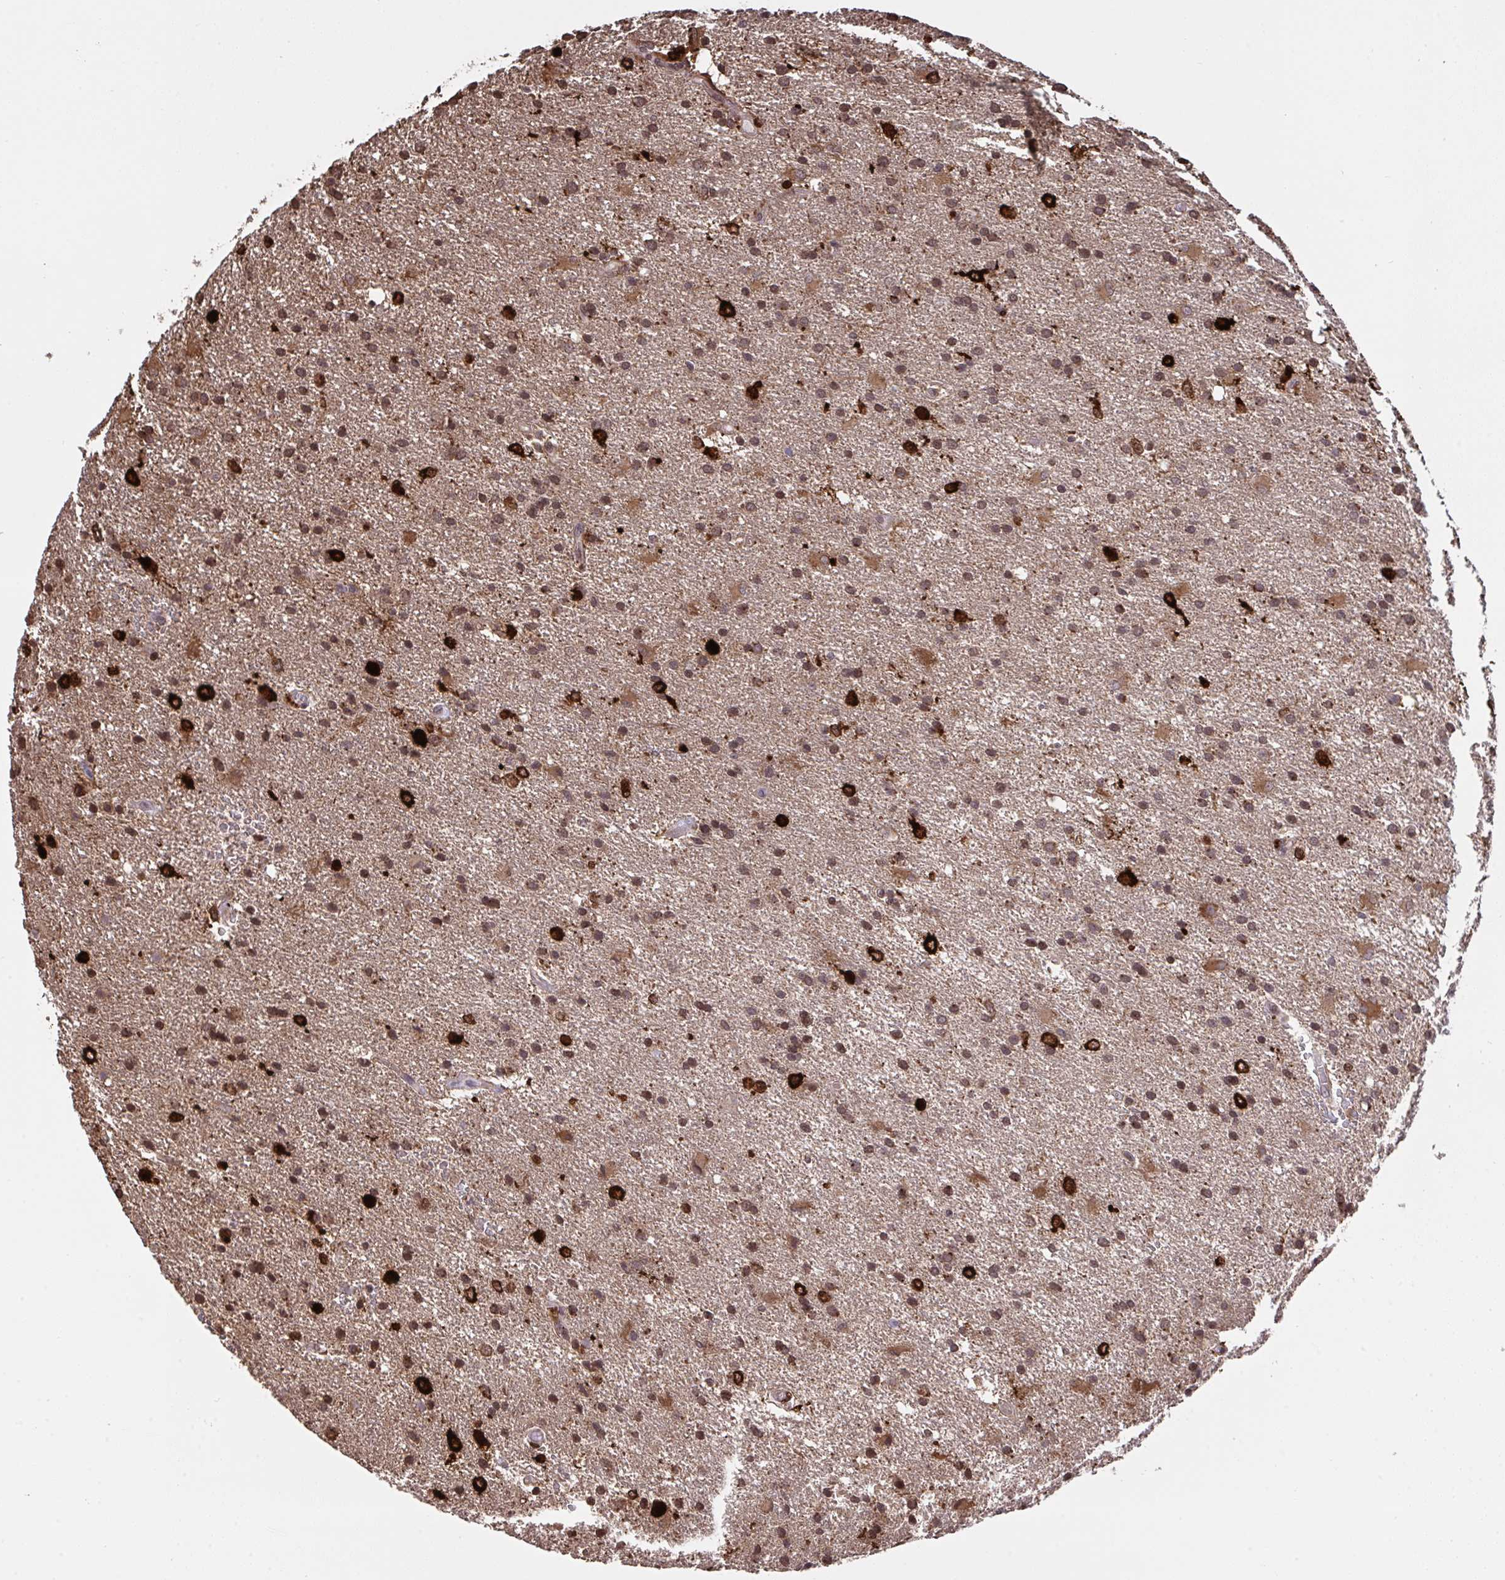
{"staining": {"intensity": "moderate", "quantity": ">75%", "location": "cytoplasmic/membranous,nuclear"}, "tissue": "glioma", "cell_type": "Tumor cells", "image_type": "cancer", "snomed": [{"axis": "morphology", "description": "Glioma, malignant, High grade"}, {"axis": "topography", "description": "Brain"}], "caption": "Immunohistochemistry (DAB (3,3'-diaminobenzidine)) staining of human malignant glioma (high-grade) displays moderate cytoplasmic/membranous and nuclear protein positivity in about >75% of tumor cells.", "gene": "C12orf57", "patient": {"sex": "male", "age": 68}}